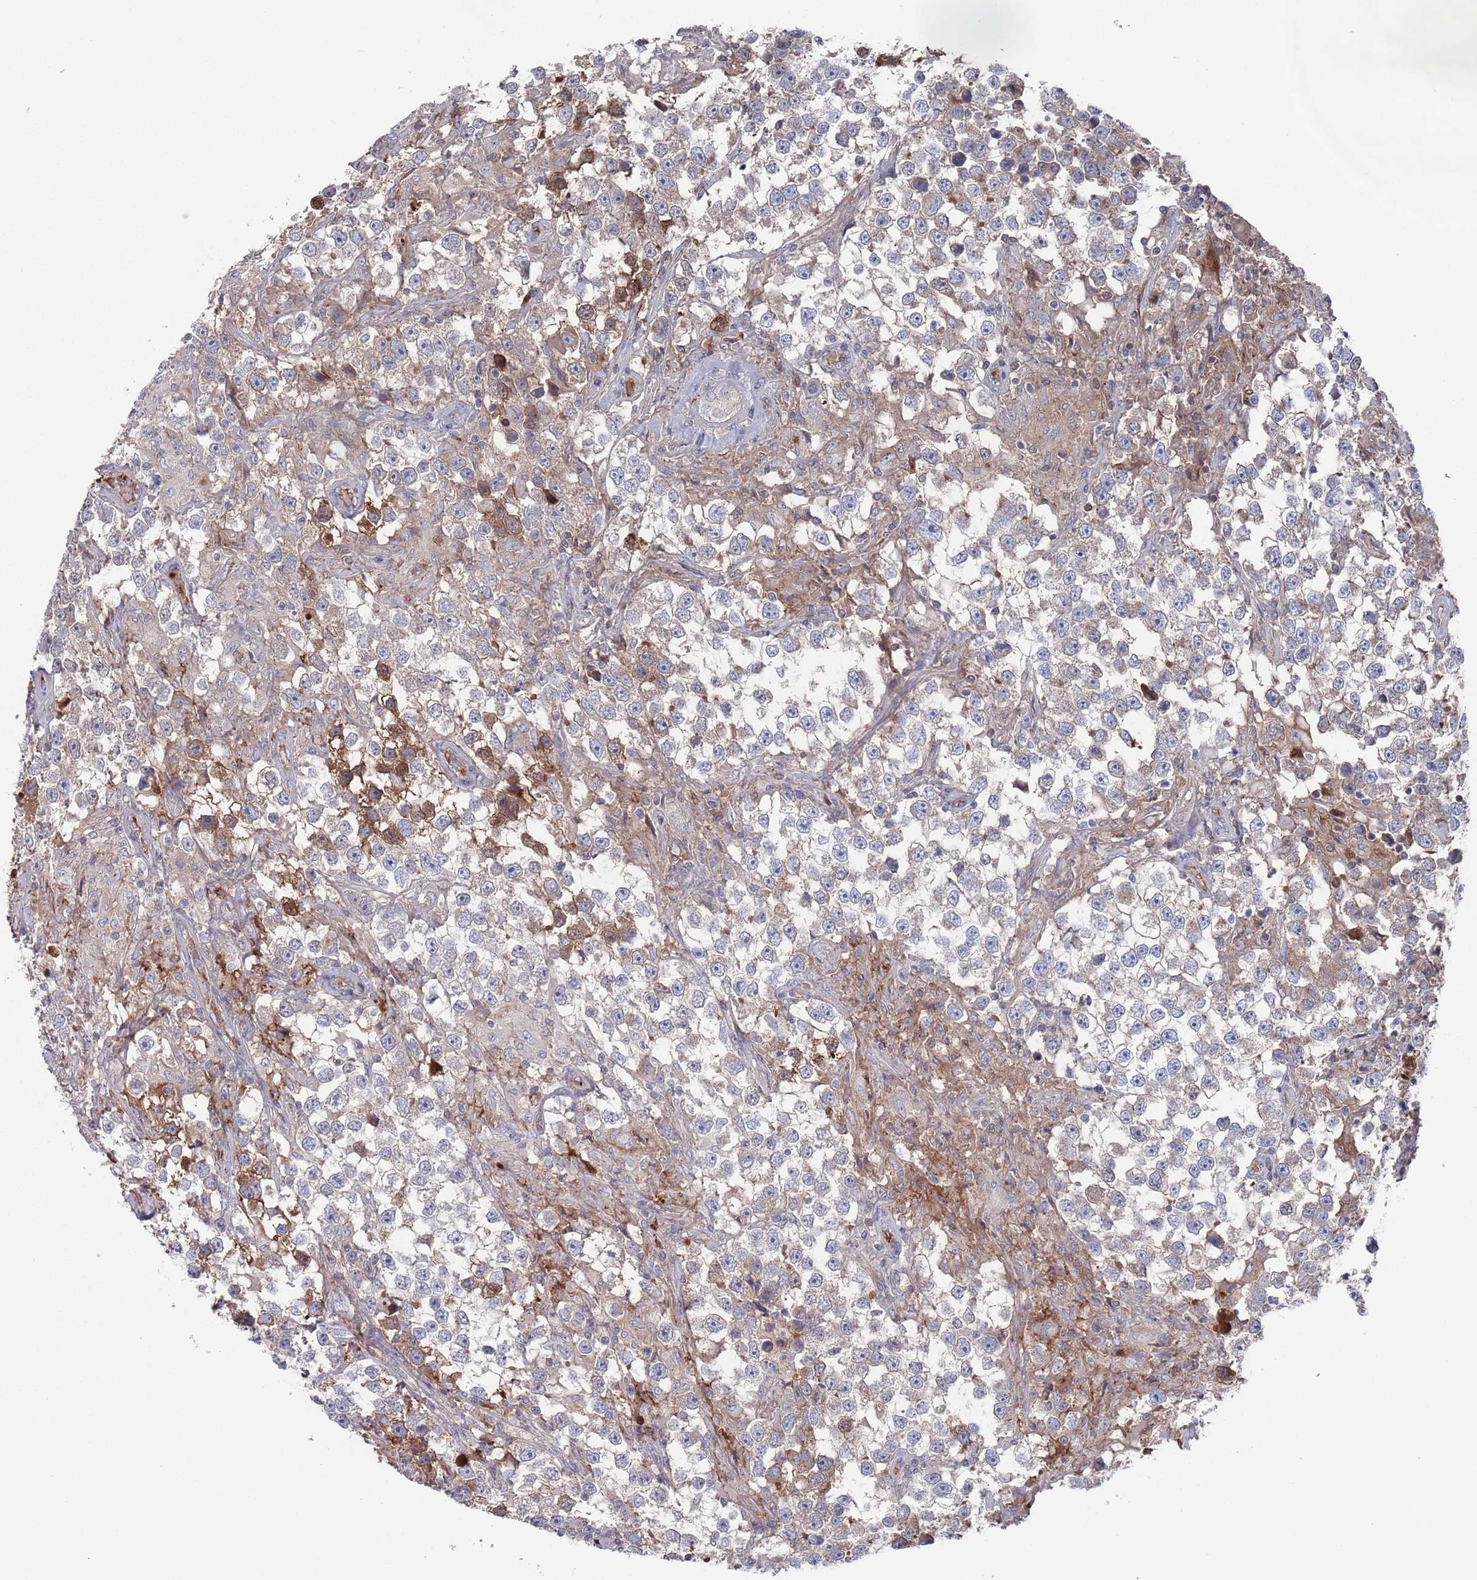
{"staining": {"intensity": "weak", "quantity": "<25%", "location": "cytoplasmic/membranous"}, "tissue": "testis cancer", "cell_type": "Tumor cells", "image_type": "cancer", "snomed": [{"axis": "morphology", "description": "Seminoma, NOS"}, {"axis": "topography", "description": "Testis"}], "caption": "Immunohistochemistry (IHC) of testis cancer (seminoma) reveals no expression in tumor cells.", "gene": "PLEKHA4", "patient": {"sex": "male", "age": 46}}